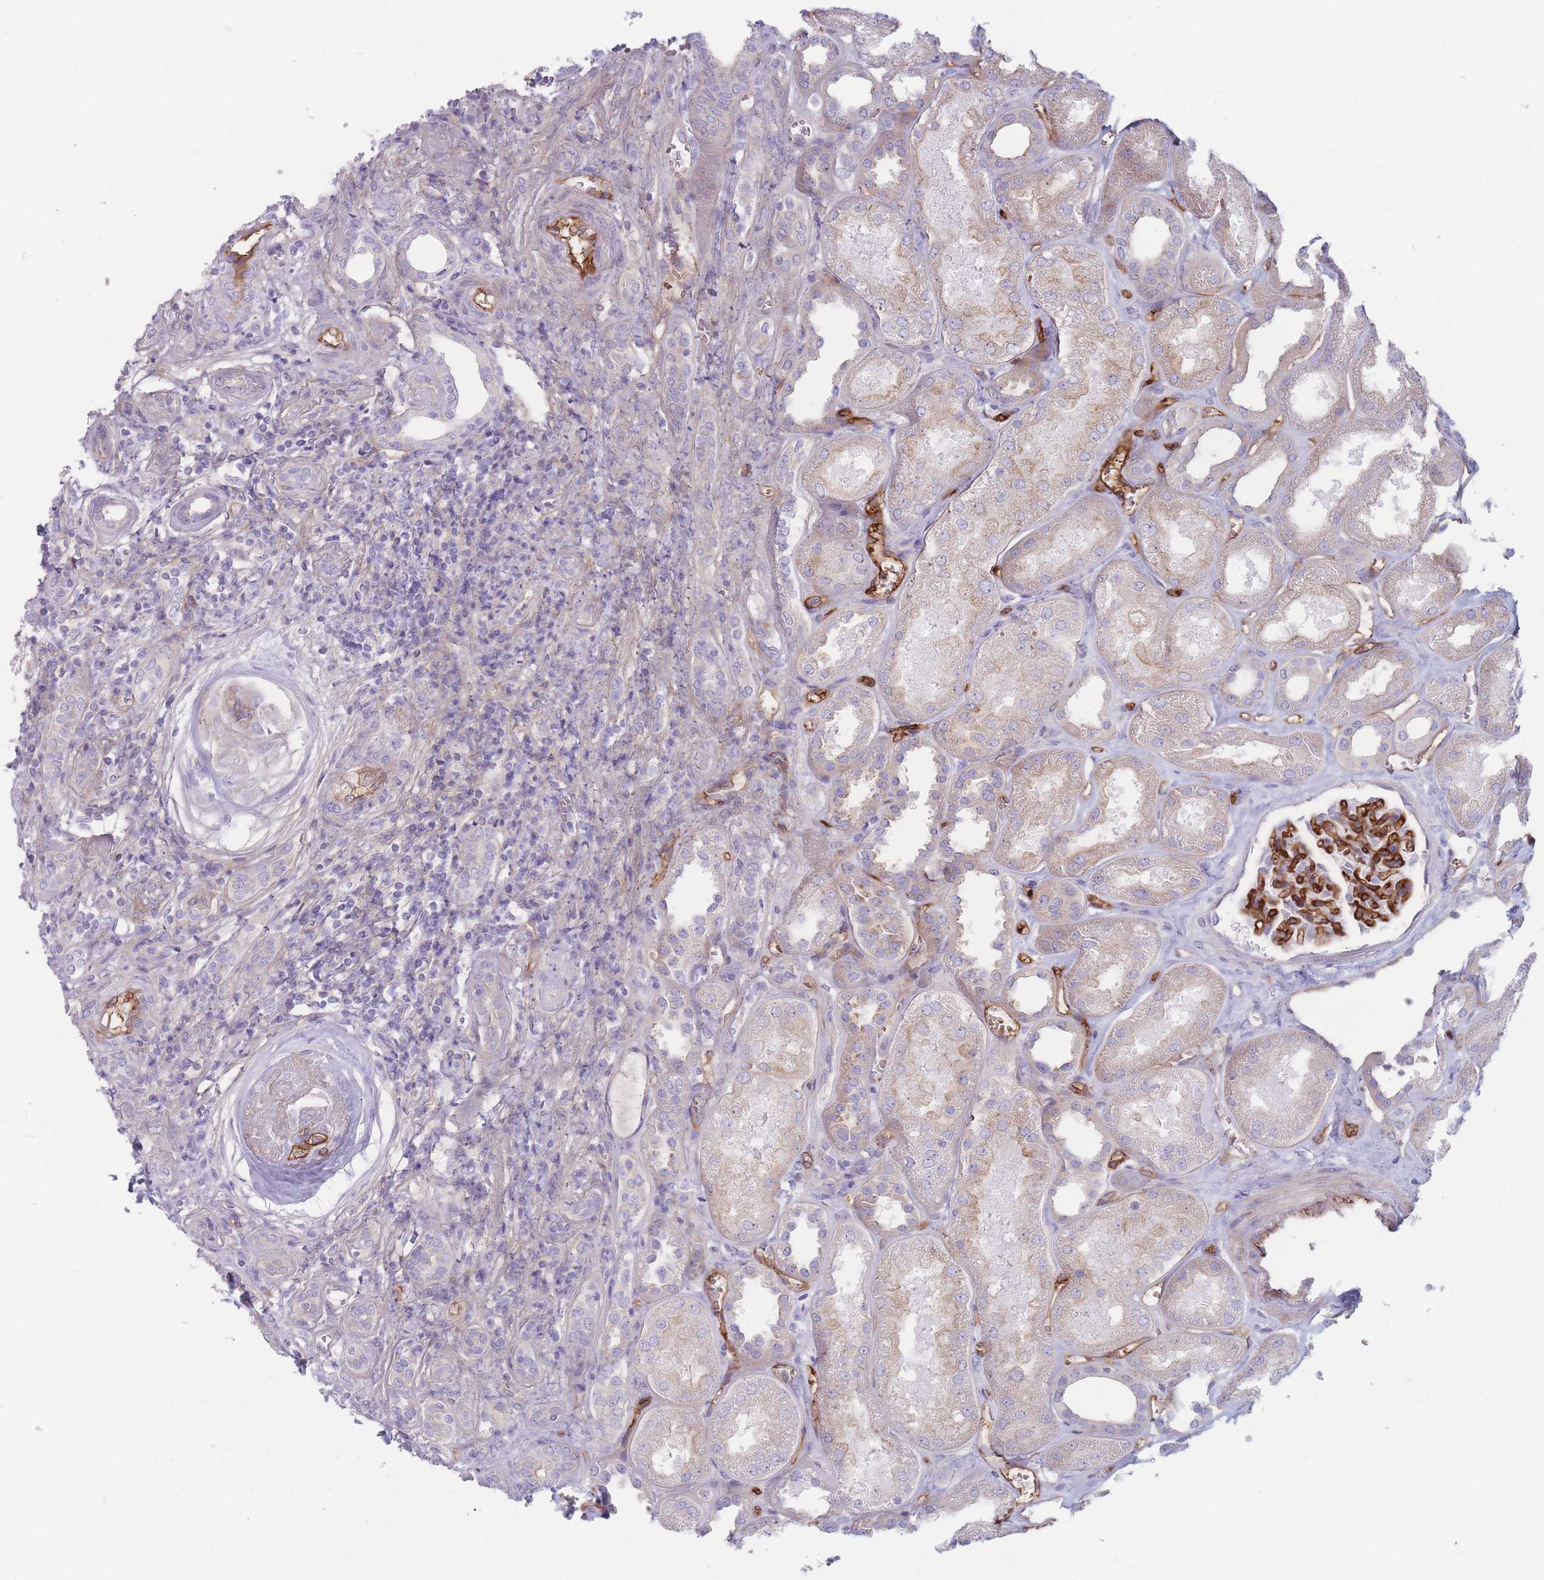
{"staining": {"intensity": "strong", "quantity": "25%-75%", "location": "cytoplasmic/membranous"}, "tissue": "kidney", "cell_type": "Cells in glomeruli", "image_type": "normal", "snomed": [{"axis": "morphology", "description": "Normal tissue, NOS"}, {"axis": "morphology", "description": "Adenocarcinoma, NOS"}, {"axis": "topography", "description": "Kidney"}], "caption": "Immunohistochemical staining of benign human kidney shows high levels of strong cytoplasmic/membranous positivity in approximately 25%-75% of cells in glomeruli. (DAB IHC with brightfield microscopy, high magnification).", "gene": "PLPP1", "patient": {"sex": "female", "age": 68}}